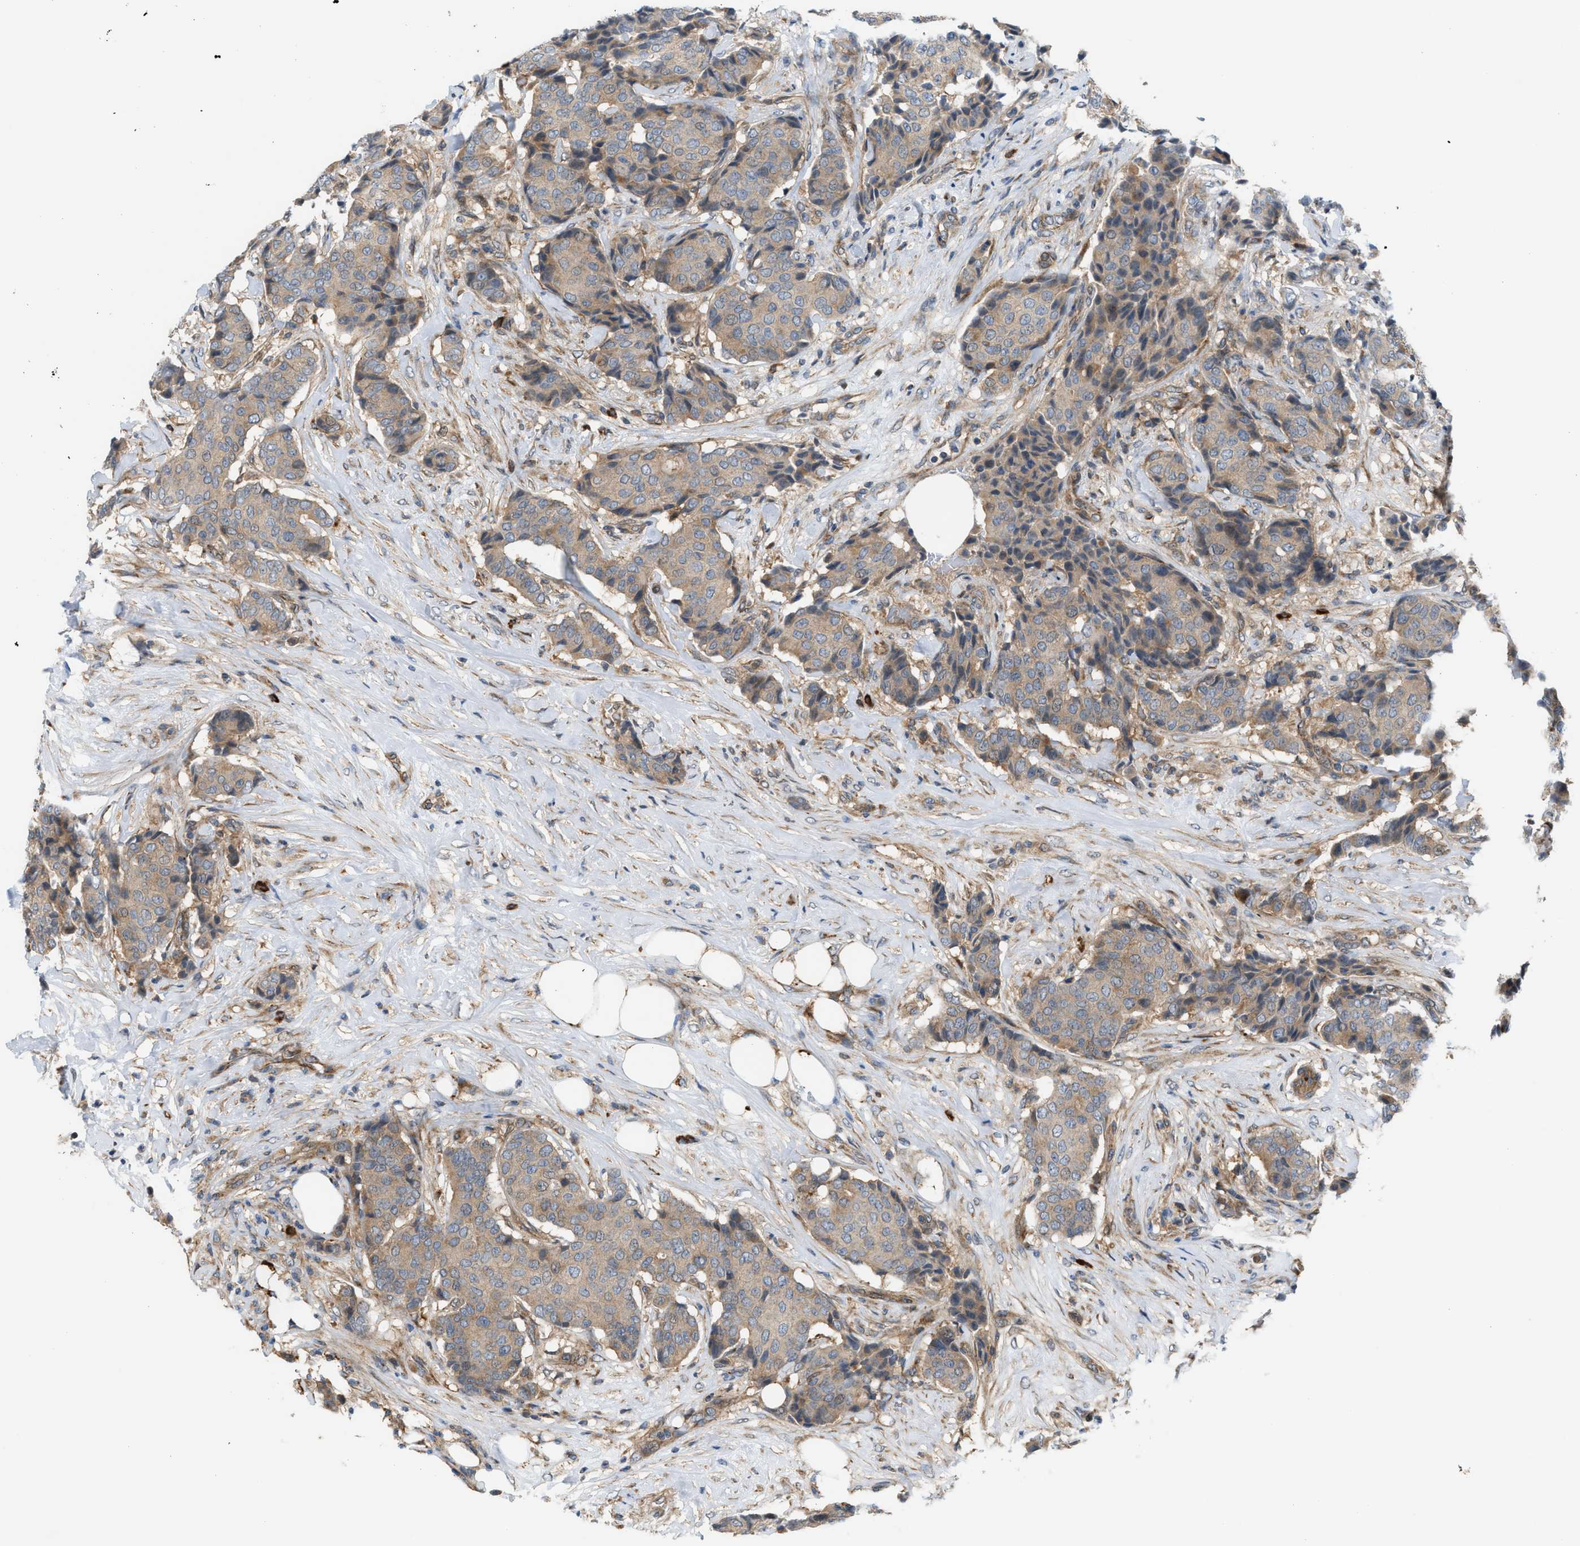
{"staining": {"intensity": "weak", "quantity": "25%-75%", "location": "cytoplasmic/membranous"}, "tissue": "breast cancer", "cell_type": "Tumor cells", "image_type": "cancer", "snomed": [{"axis": "morphology", "description": "Duct carcinoma"}, {"axis": "topography", "description": "Breast"}], "caption": "This micrograph displays immunohistochemistry staining of breast intraductal carcinoma, with low weak cytoplasmic/membranous staining in approximately 25%-75% of tumor cells.", "gene": "PDCL", "patient": {"sex": "female", "age": 75}}